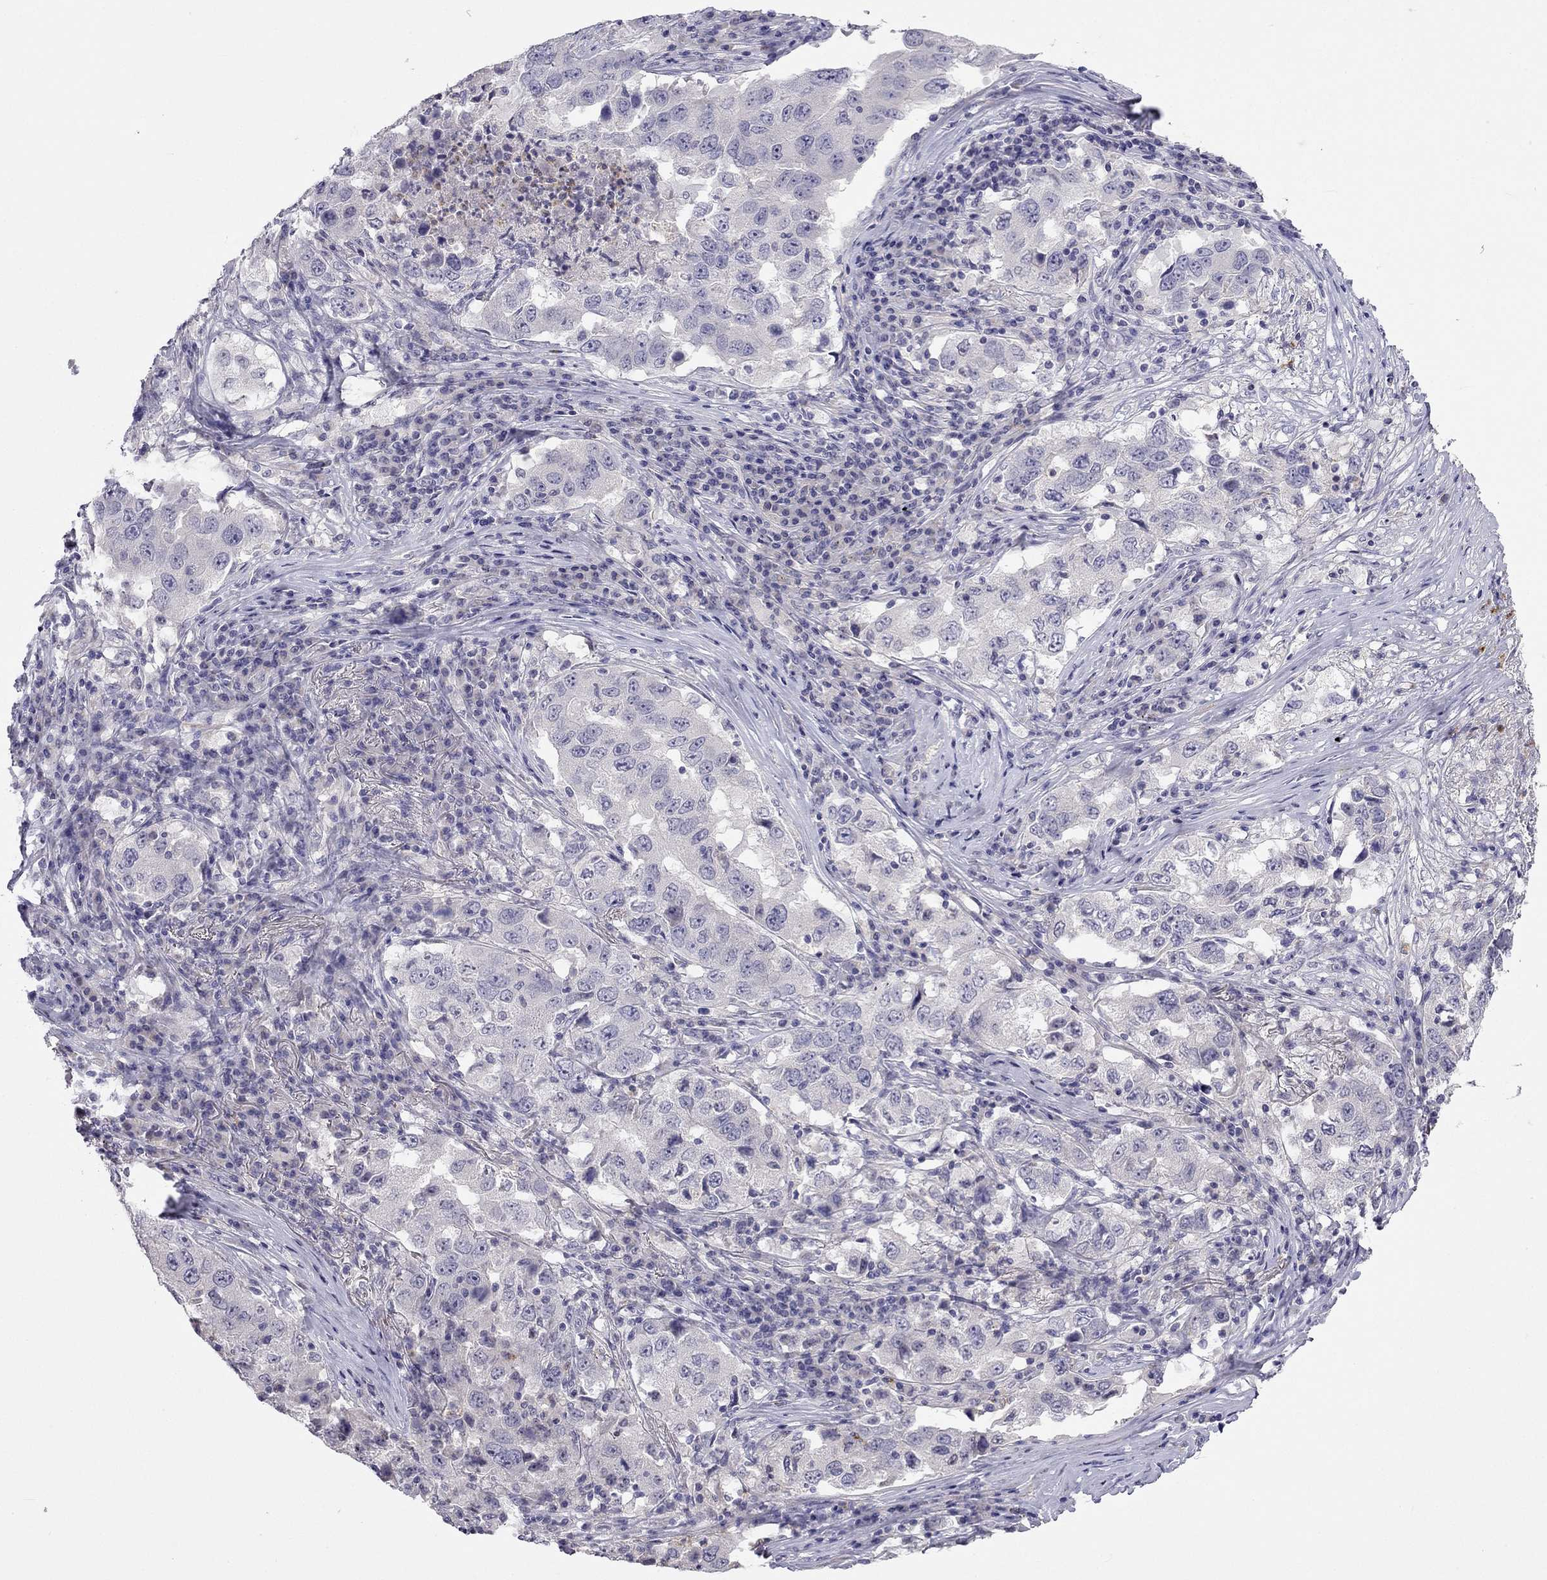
{"staining": {"intensity": "negative", "quantity": "none", "location": "none"}, "tissue": "lung cancer", "cell_type": "Tumor cells", "image_type": "cancer", "snomed": [{"axis": "morphology", "description": "Adenocarcinoma, NOS"}, {"axis": "topography", "description": "Lung"}], "caption": "Tumor cells show no significant positivity in lung adenocarcinoma. Nuclei are stained in blue.", "gene": "C16orf89", "patient": {"sex": "male", "age": 73}}